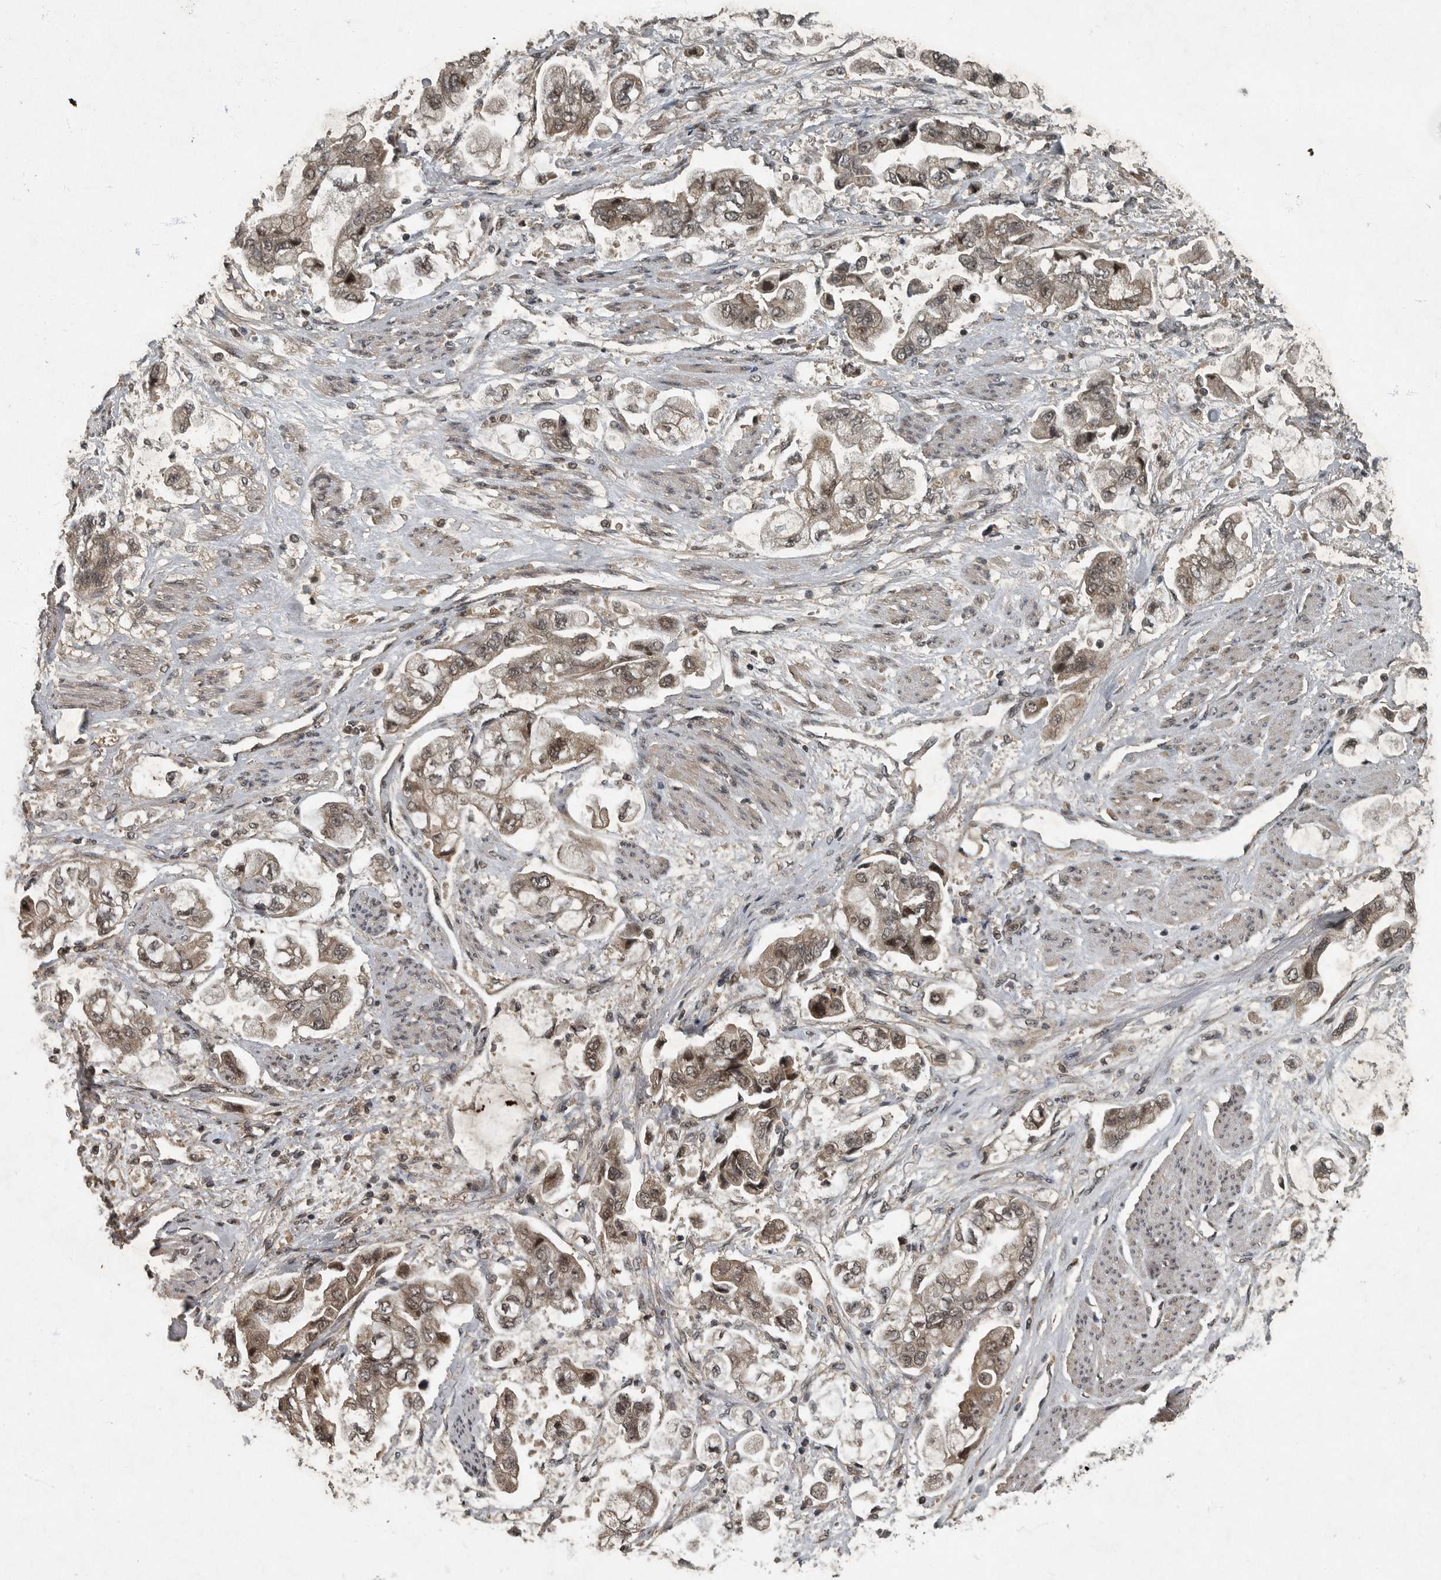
{"staining": {"intensity": "moderate", "quantity": ">75%", "location": "cytoplasmic/membranous,nuclear"}, "tissue": "stomach cancer", "cell_type": "Tumor cells", "image_type": "cancer", "snomed": [{"axis": "morphology", "description": "Adenocarcinoma, NOS"}, {"axis": "topography", "description": "Stomach"}], "caption": "Immunohistochemistry (IHC) staining of stomach cancer (adenocarcinoma), which shows medium levels of moderate cytoplasmic/membranous and nuclear staining in approximately >75% of tumor cells indicating moderate cytoplasmic/membranous and nuclear protein expression. The staining was performed using DAB (brown) for protein detection and nuclei were counterstained in hematoxylin (blue).", "gene": "FOXO1", "patient": {"sex": "male", "age": 62}}